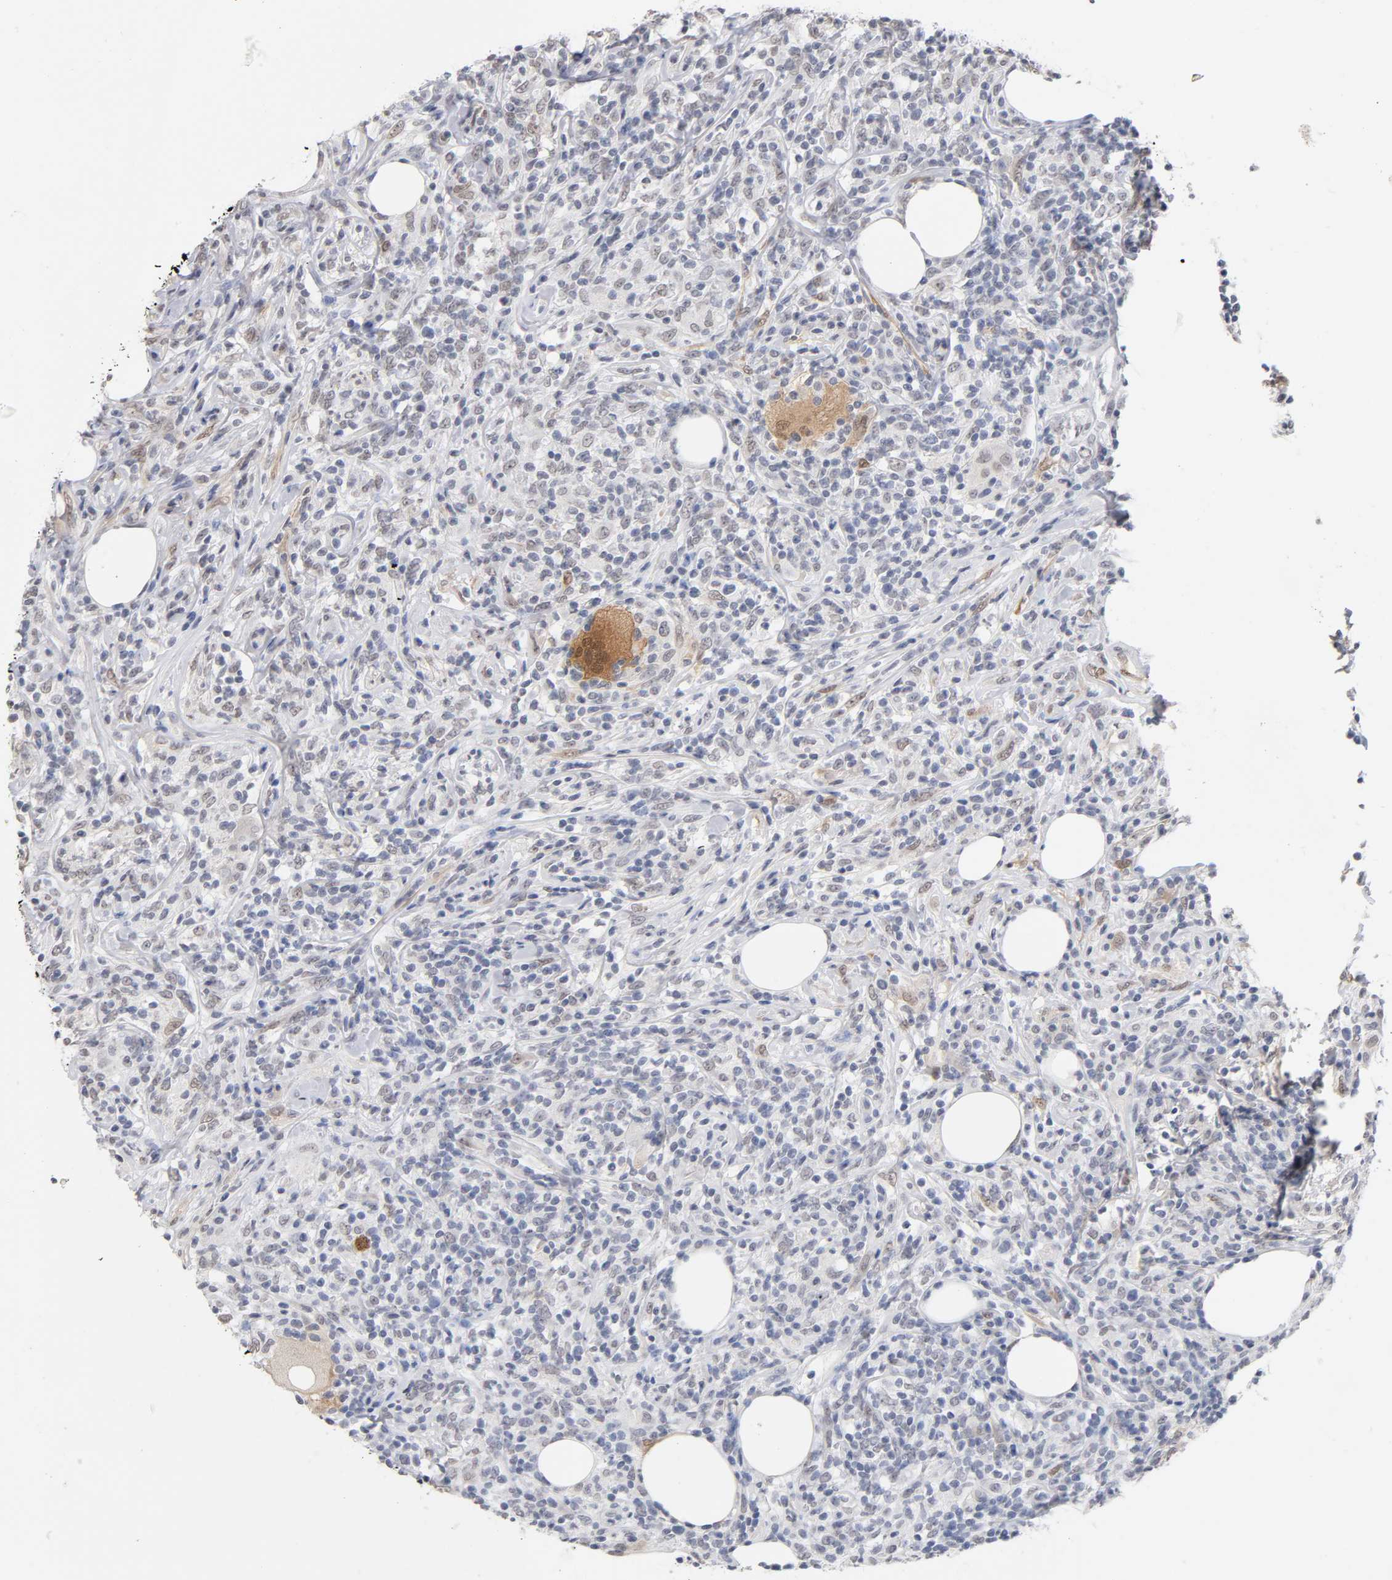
{"staining": {"intensity": "weak", "quantity": "<25%", "location": "nuclear"}, "tissue": "lymphoma", "cell_type": "Tumor cells", "image_type": "cancer", "snomed": [{"axis": "morphology", "description": "Malignant lymphoma, non-Hodgkin's type, High grade"}, {"axis": "topography", "description": "Lymph node"}], "caption": "DAB (3,3'-diaminobenzidine) immunohistochemical staining of human lymphoma exhibits no significant staining in tumor cells.", "gene": "CRABP2", "patient": {"sex": "female", "age": 84}}